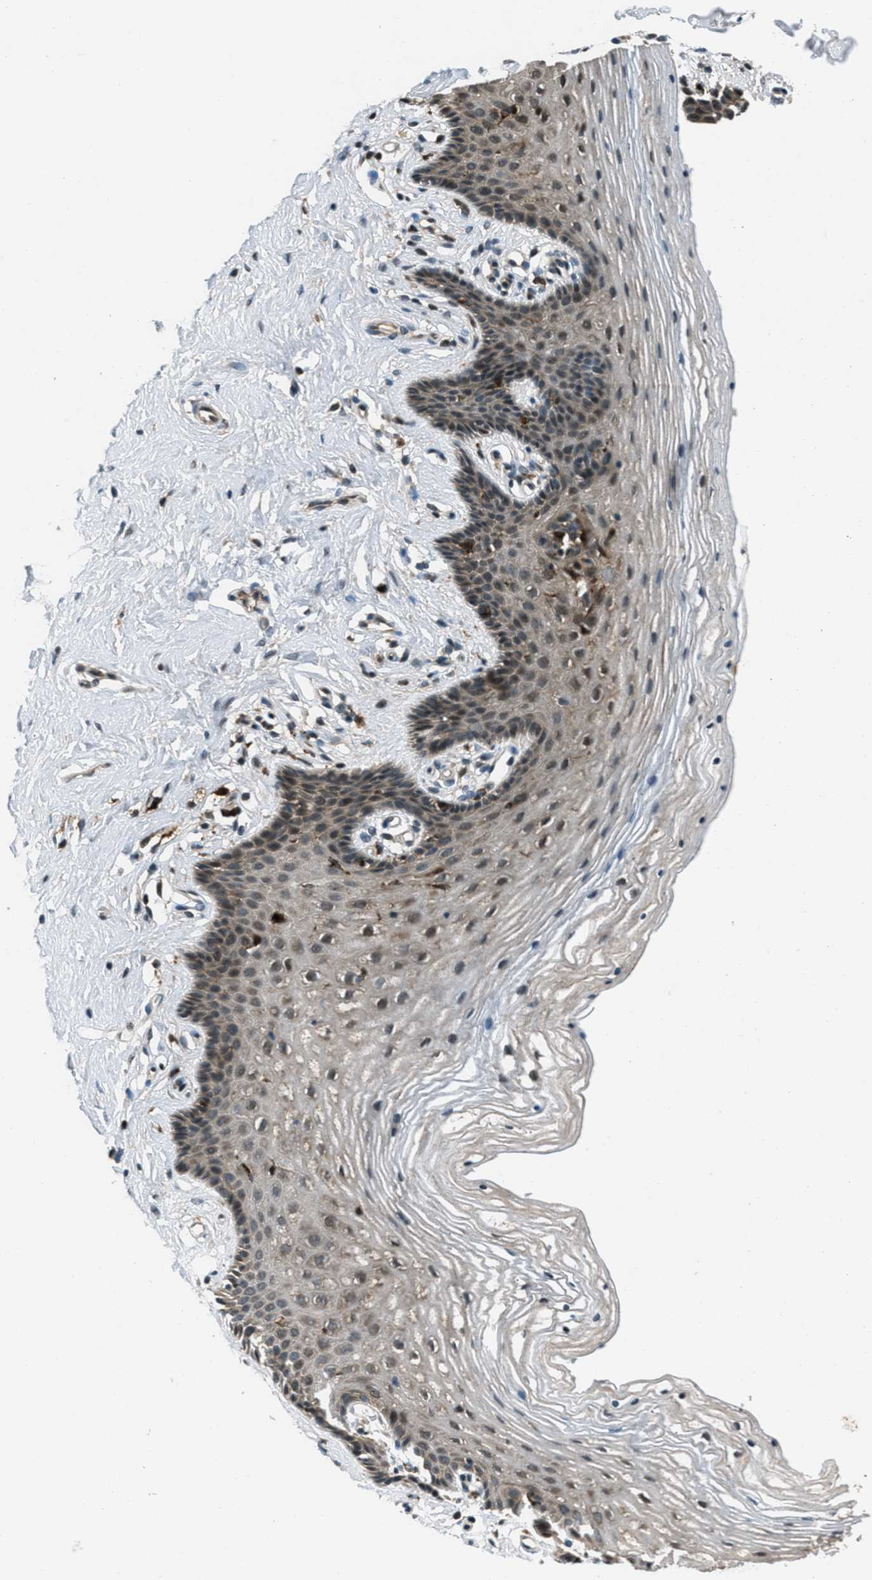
{"staining": {"intensity": "moderate", "quantity": "25%-75%", "location": "cytoplasmic/membranous,nuclear"}, "tissue": "vagina", "cell_type": "Squamous epithelial cells", "image_type": "normal", "snomed": [{"axis": "morphology", "description": "Normal tissue, NOS"}, {"axis": "topography", "description": "Vagina"}], "caption": "Immunohistochemical staining of unremarkable human vagina reveals 25%-75% levels of moderate cytoplasmic/membranous,nuclear protein positivity in about 25%-75% of squamous epithelial cells. The protein of interest is stained brown, and the nuclei are stained in blue (DAB IHC with brightfield microscopy, high magnification).", "gene": "EPSTI1", "patient": {"sex": "female", "age": 32}}